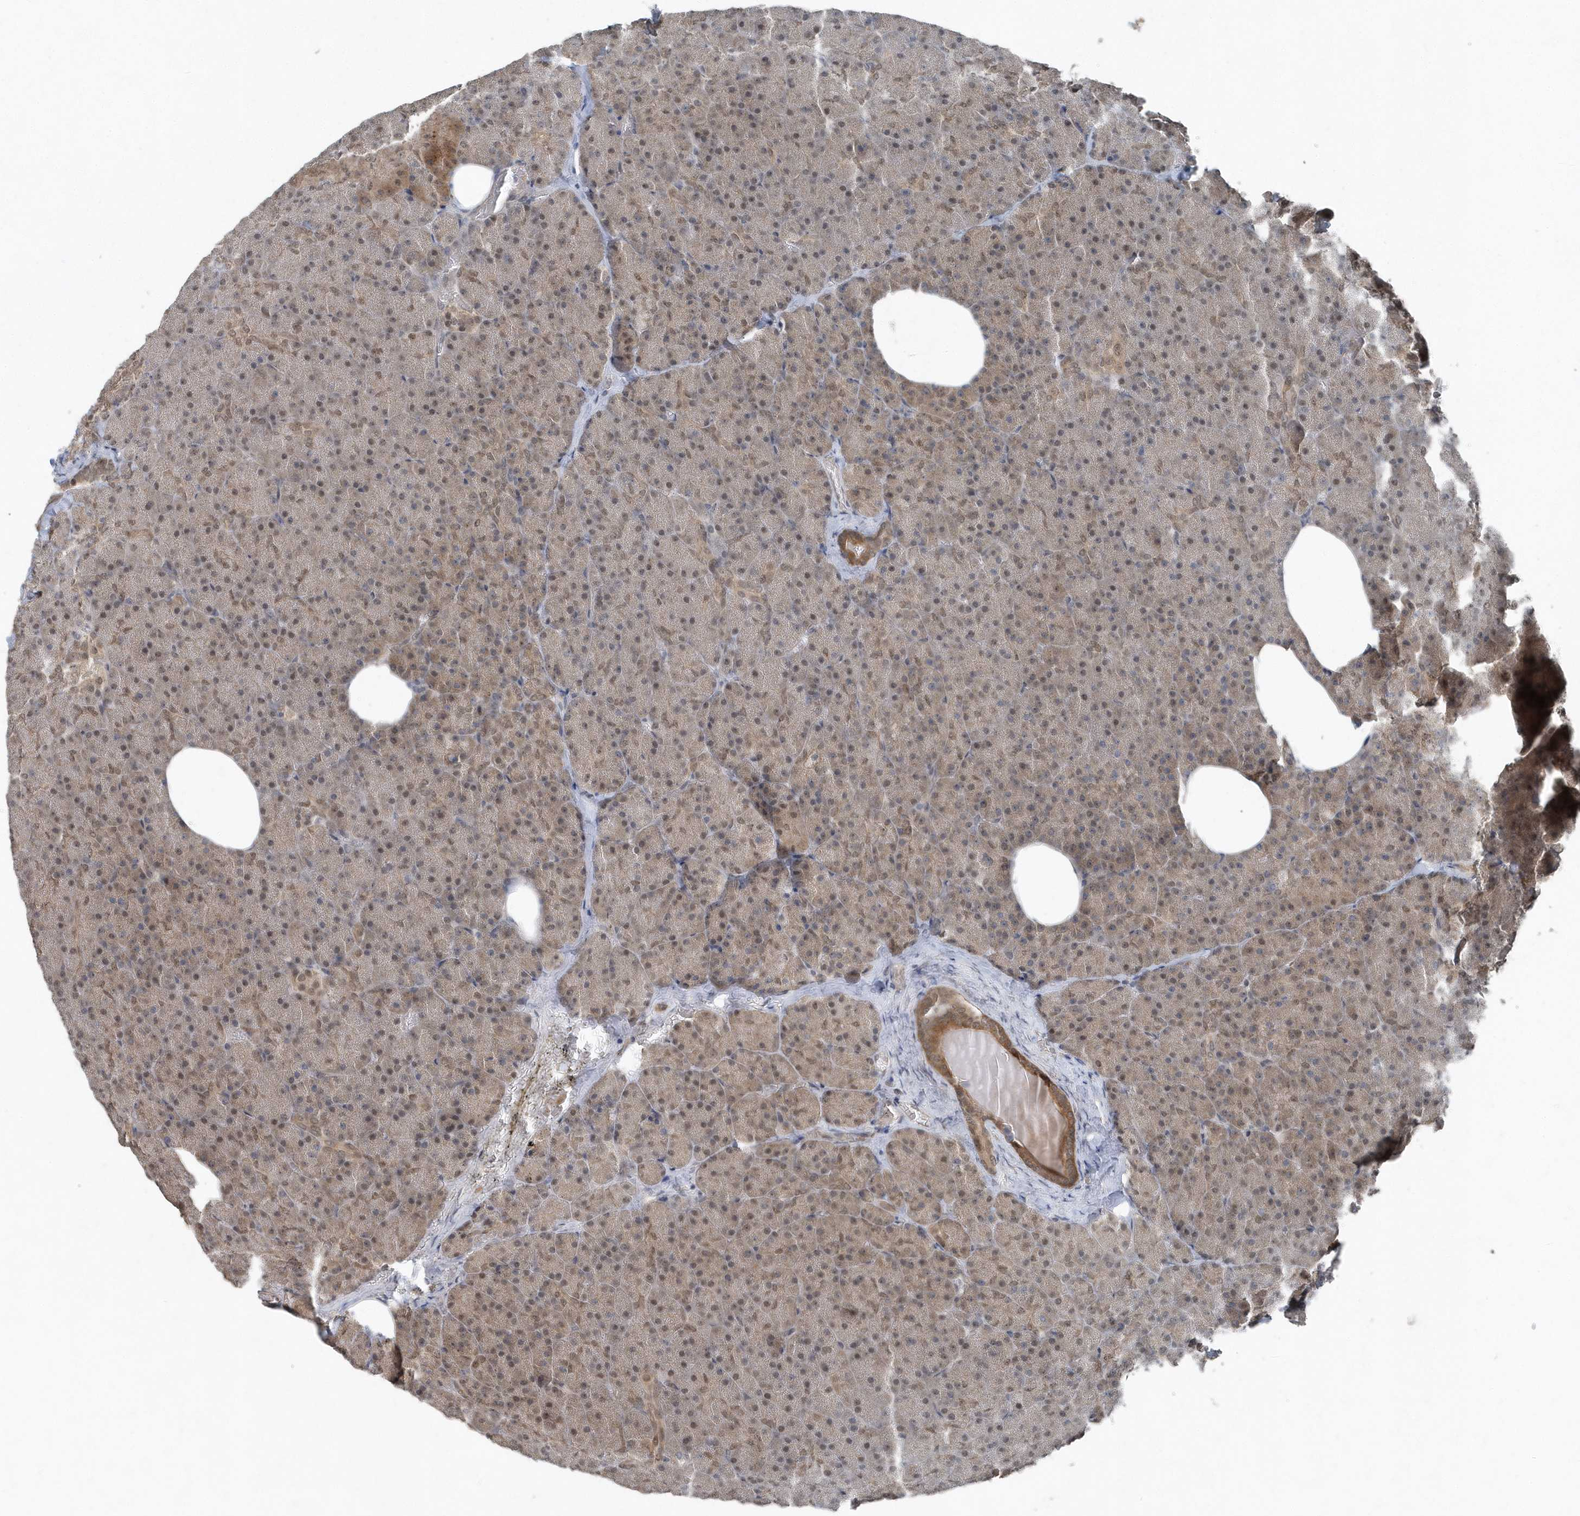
{"staining": {"intensity": "moderate", "quantity": ">75%", "location": "cytoplasmic/membranous,nuclear"}, "tissue": "pancreas", "cell_type": "Exocrine glandular cells", "image_type": "normal", "snomed": [{"axis": "morphology", "description": "Normal tissue, NOS"}, {"axis": "morphology", "description": "Carcinoid, malignant, NOS"}, {"axis": "topography", "description": "Pancreas"}], "caption": "About >75% of exocrine glandular cells in benign human pancreas demonstrate moderate cytoplasmic/membranous,nuclear protein staining as visualized by brown immunohistochemical staining.", "gene": "QTRT2", "patient": {"sex": "female", "age": 35}}